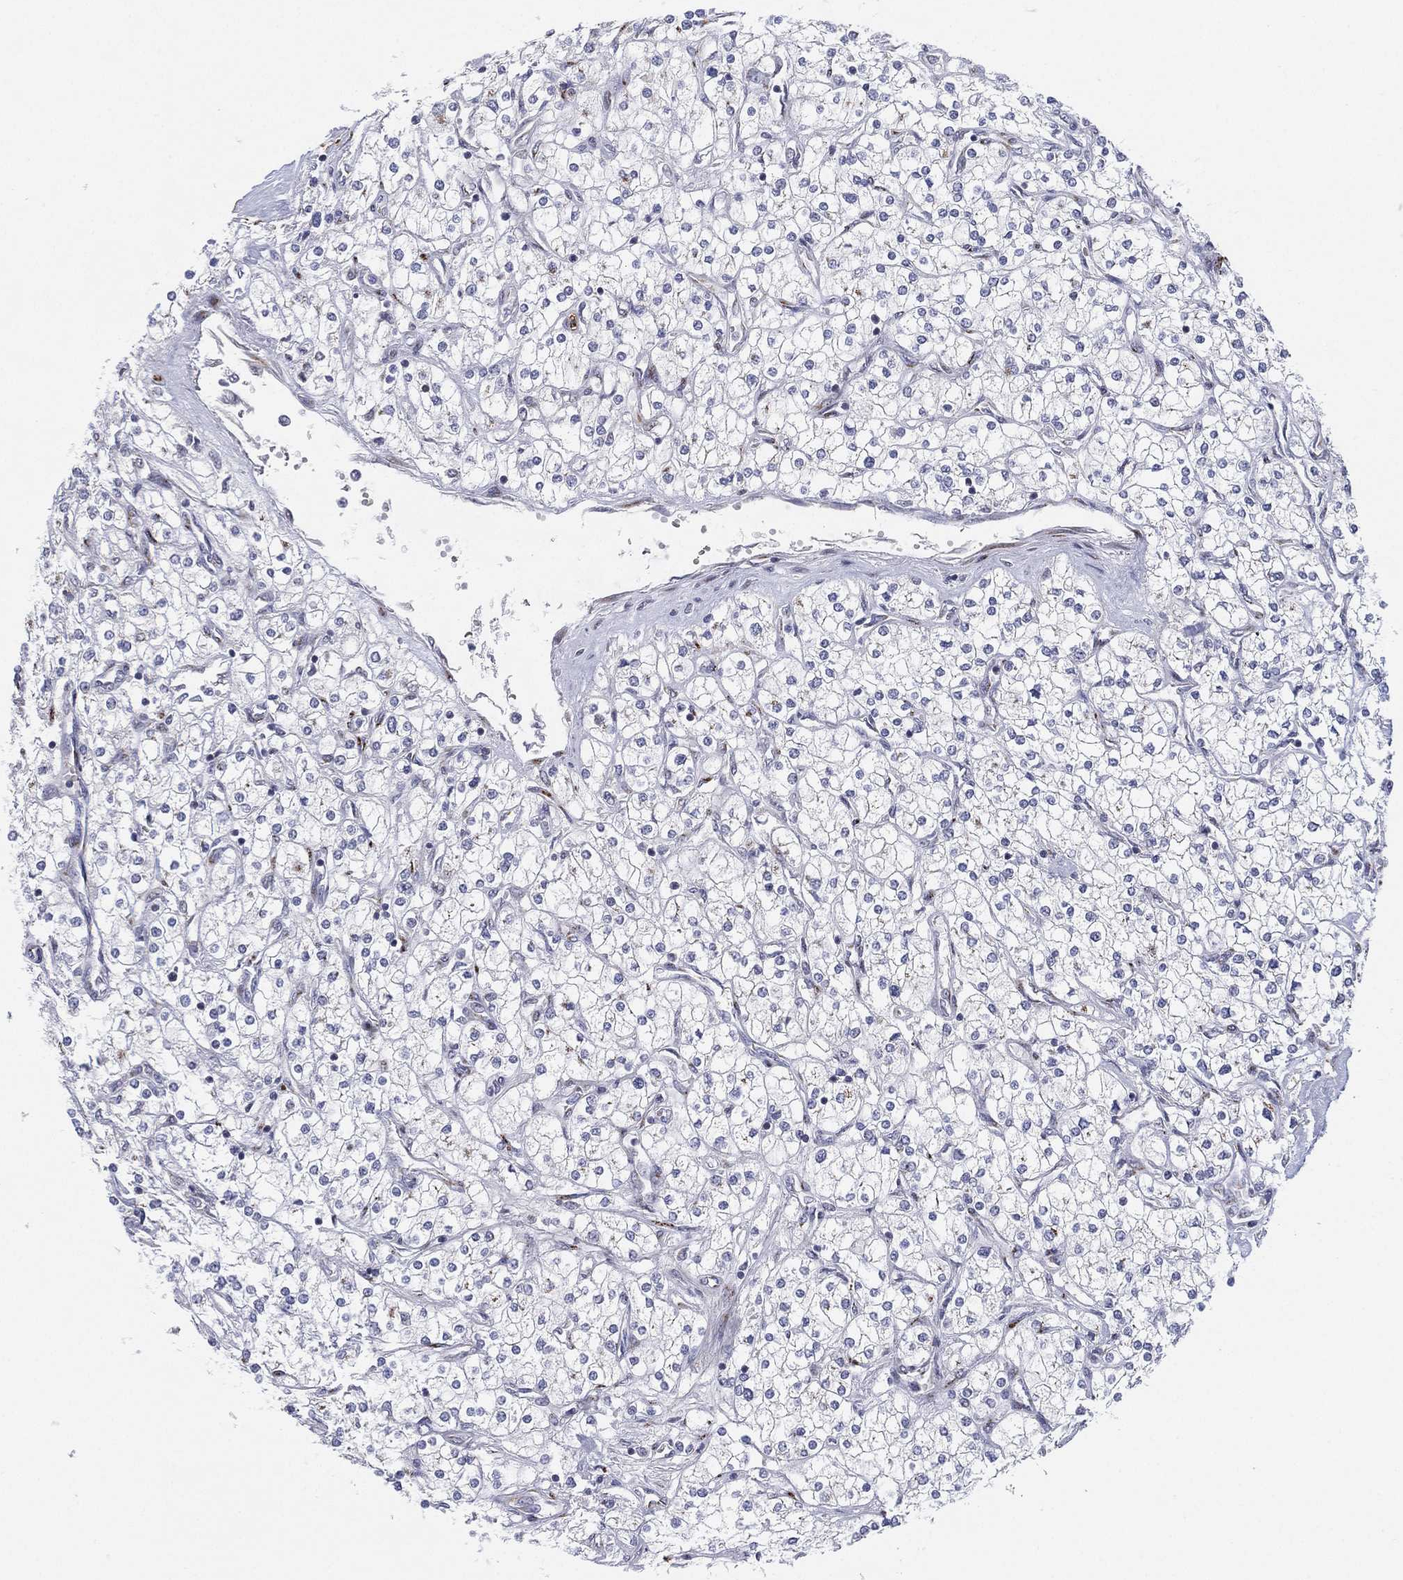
{"staining": {"intensity": "negative", "quantity": "none", "location": "none"}, "tissue": "renal cancer", "cell_type": "Tumor cells", "image_type": "cancer", "snomed": [{"axis": "morphology", "description": "Adenocarcinoma, NOS"}, {"axis": "topography", "description": "Kidney"}], "caption": "The photomicrograph displays no significant staining in tumor cells of renal adenocarcinoma. (DAB (3,3'-diaminobenzidine) immunohistochemistry (IHC) with hematoxylin counter stain).", "gene": "CD177", "patient": {"sex": "male", "age": 80}}